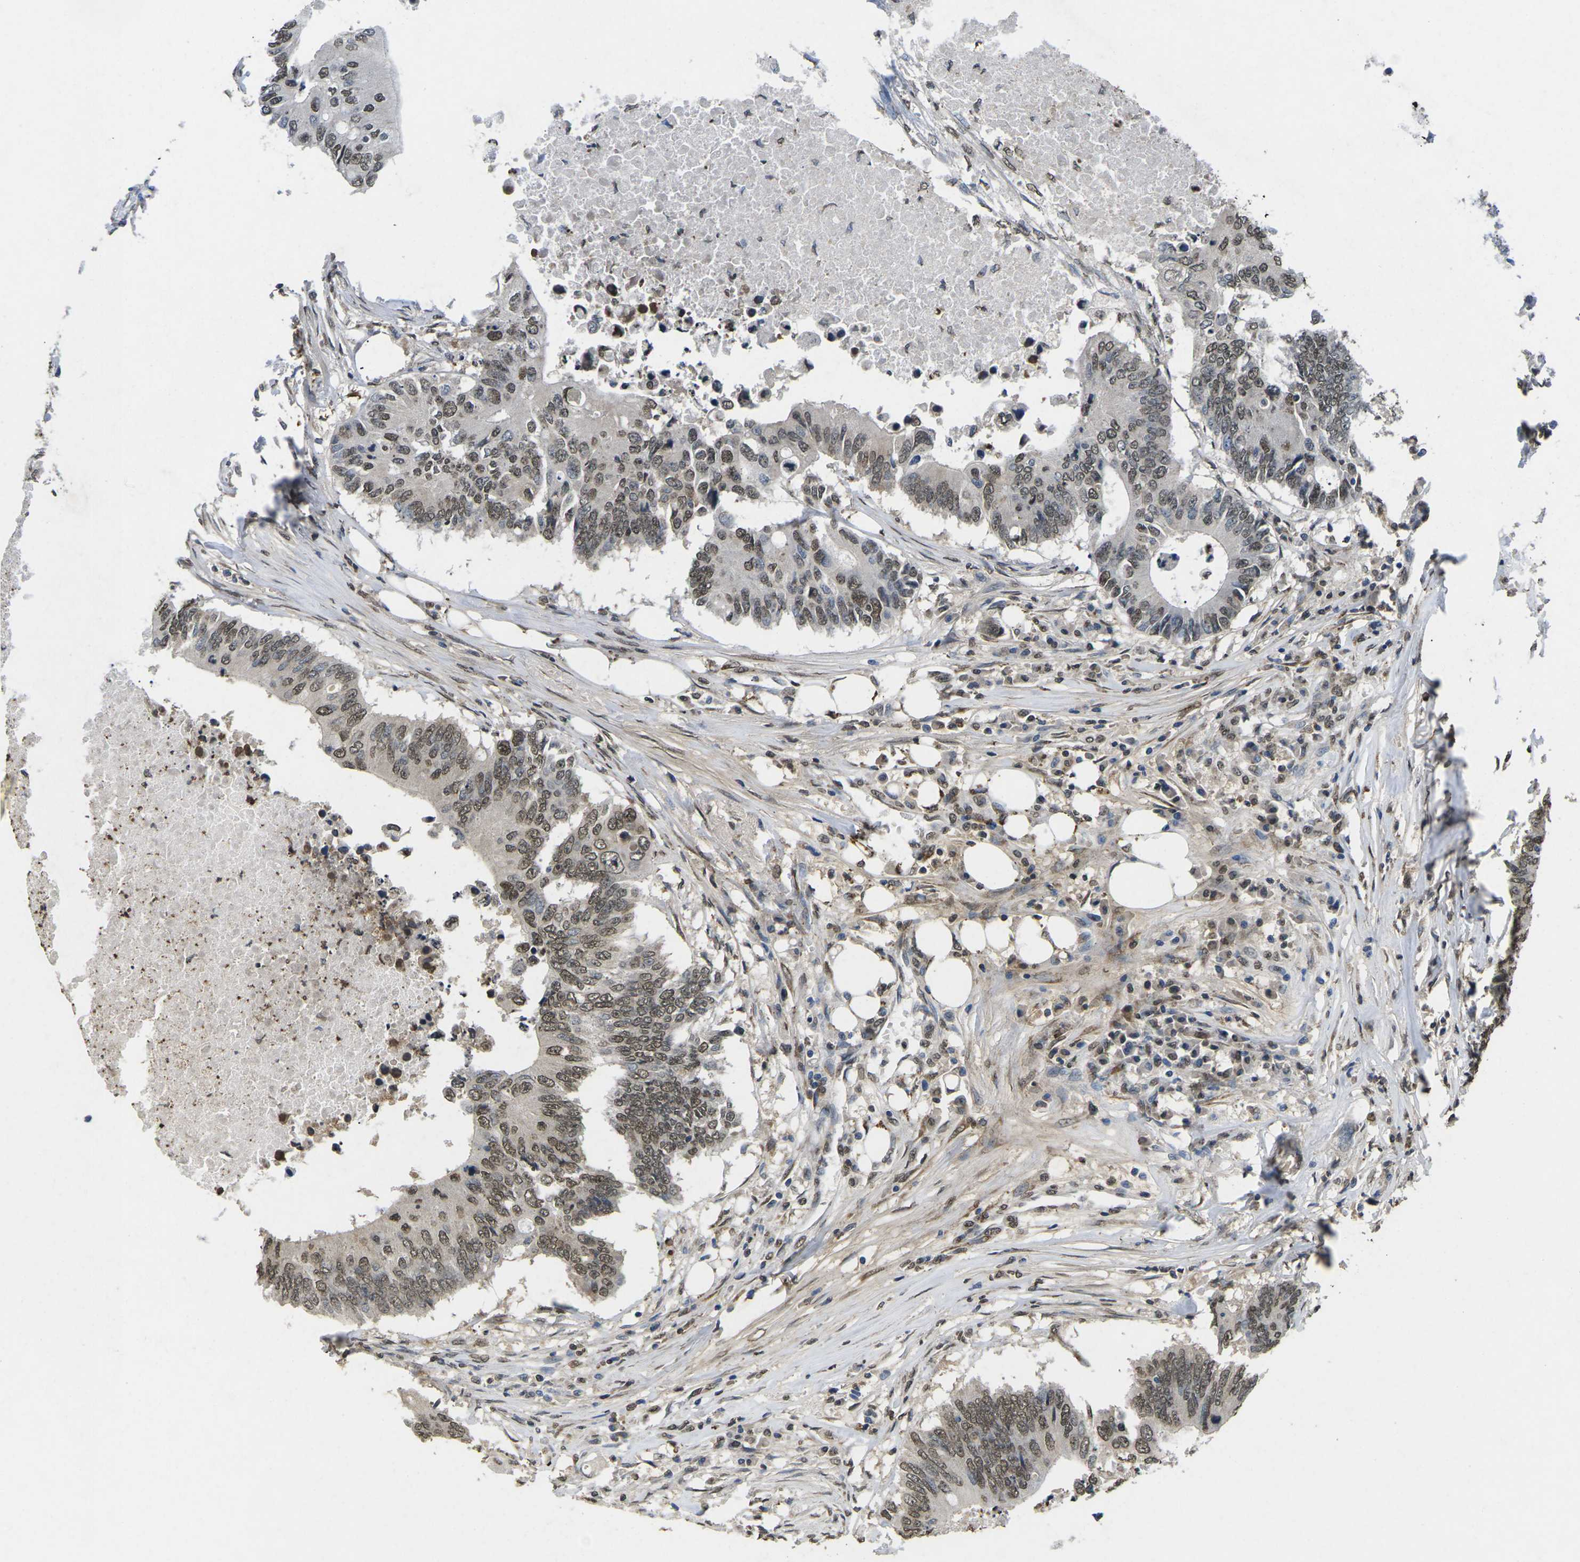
{"staining": {"intensity": "moderate", "quantity": ">75%", "location": "nuclear"}, "tissue": "colorectal cancer", "cell_type": "Tumor cells", "image_type": "cancer", "snomed": [{"axis": "morphology", "description": "Adenocarcinoma, NOS"}, {"axis": "topography", "description": "Colon"}], "caption": "Colorectal cancer (adenocarcinoma) tissue displays moderate nuclear expression in approximately >75% of tumor cells, visualized by immunohistochemistry.", "gene": "SCNN1B", "patient": {"sex": "male", "age": 71}}